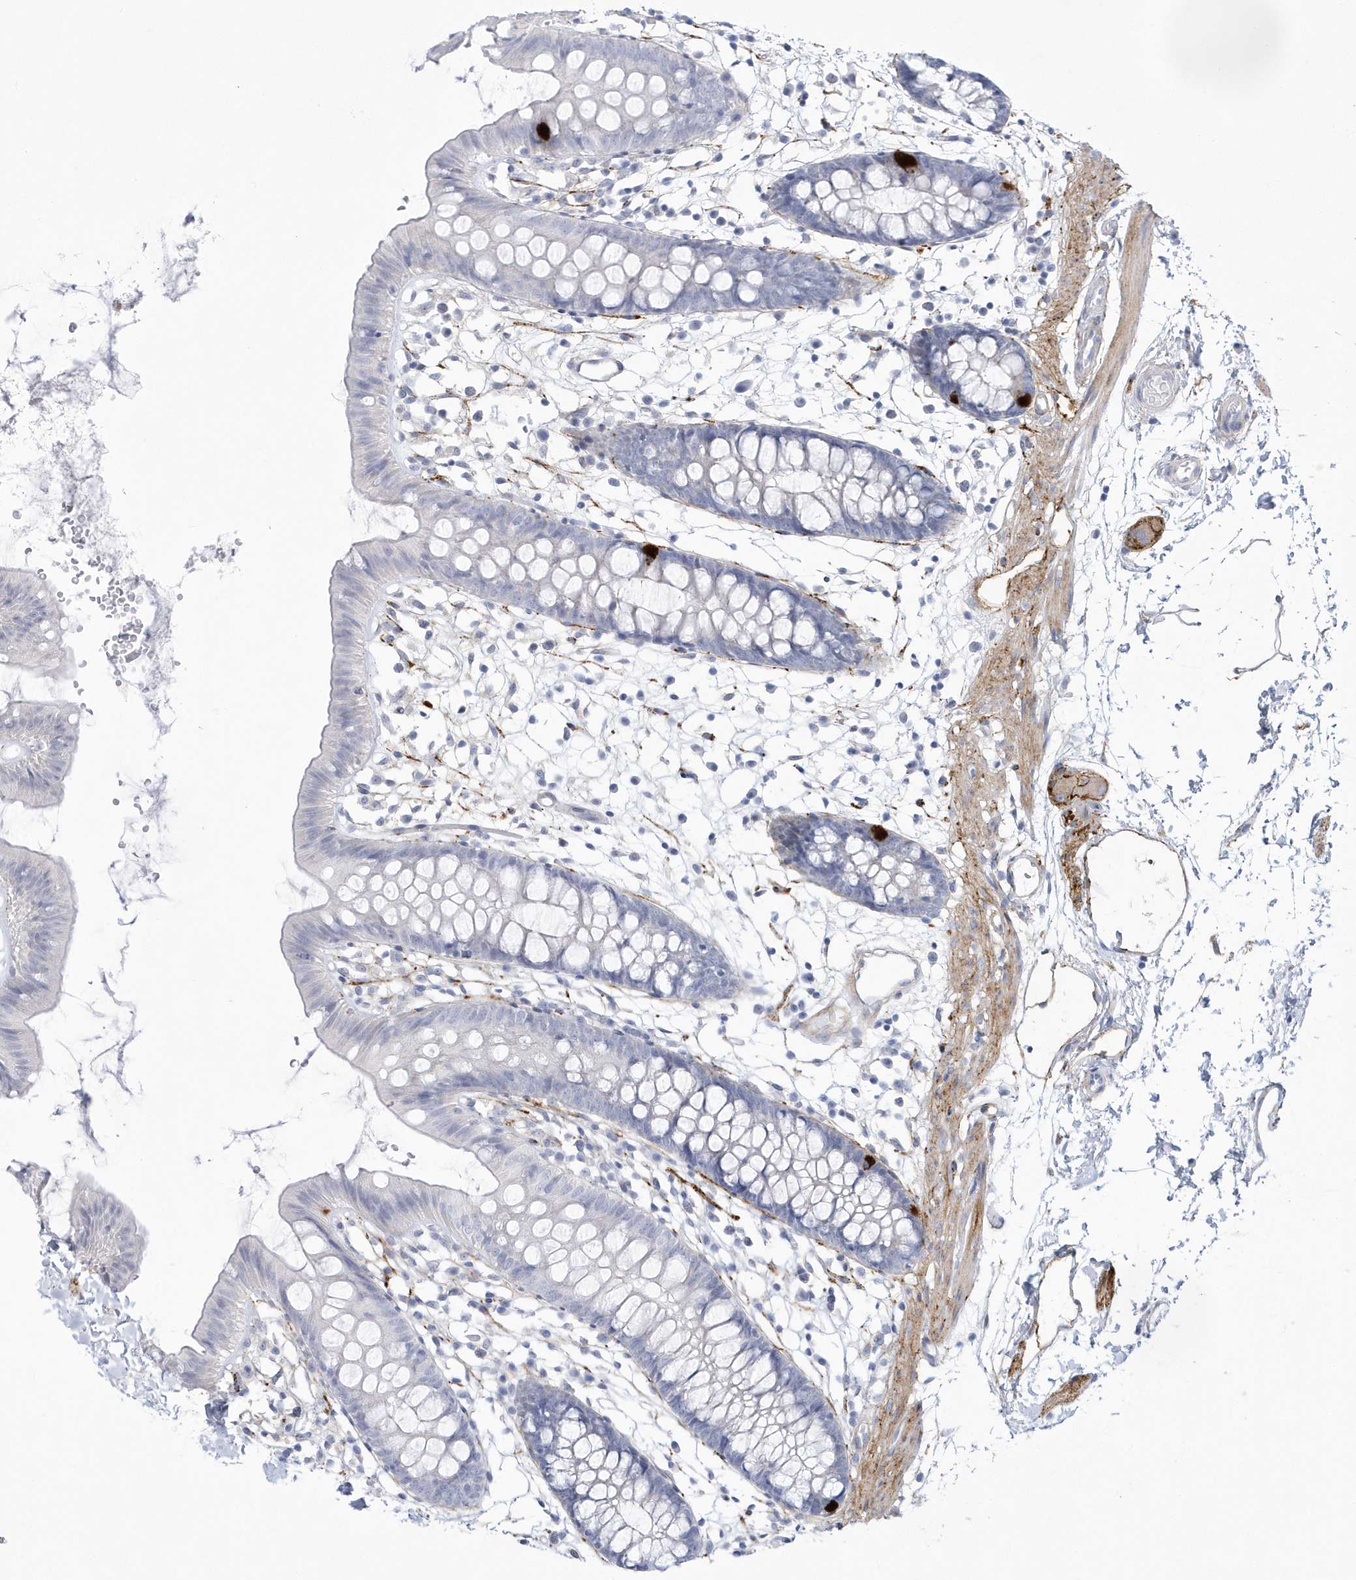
{"staining": {"intensity": "negative", "quantity": "none", "location": "none"}, "tissue": "colon", "cell_type": "Endothelial cells", "image_type": "normal", "snomed": [{"axis": "morphology", "description": "Normal tissue, NOS"}, {"axis": "topography", "description": "Colon"}], "caption": "Immunohistochemistry (IHC) micrograph of unremarkable colon: colon stained with DAB displays no significant protein expression in endothelial cells. (DAB (3,3'-diaminobenzidine) IHC, high magnification).", "gene": "WDR27", "patient": {"sex": "male", "age": 56}}